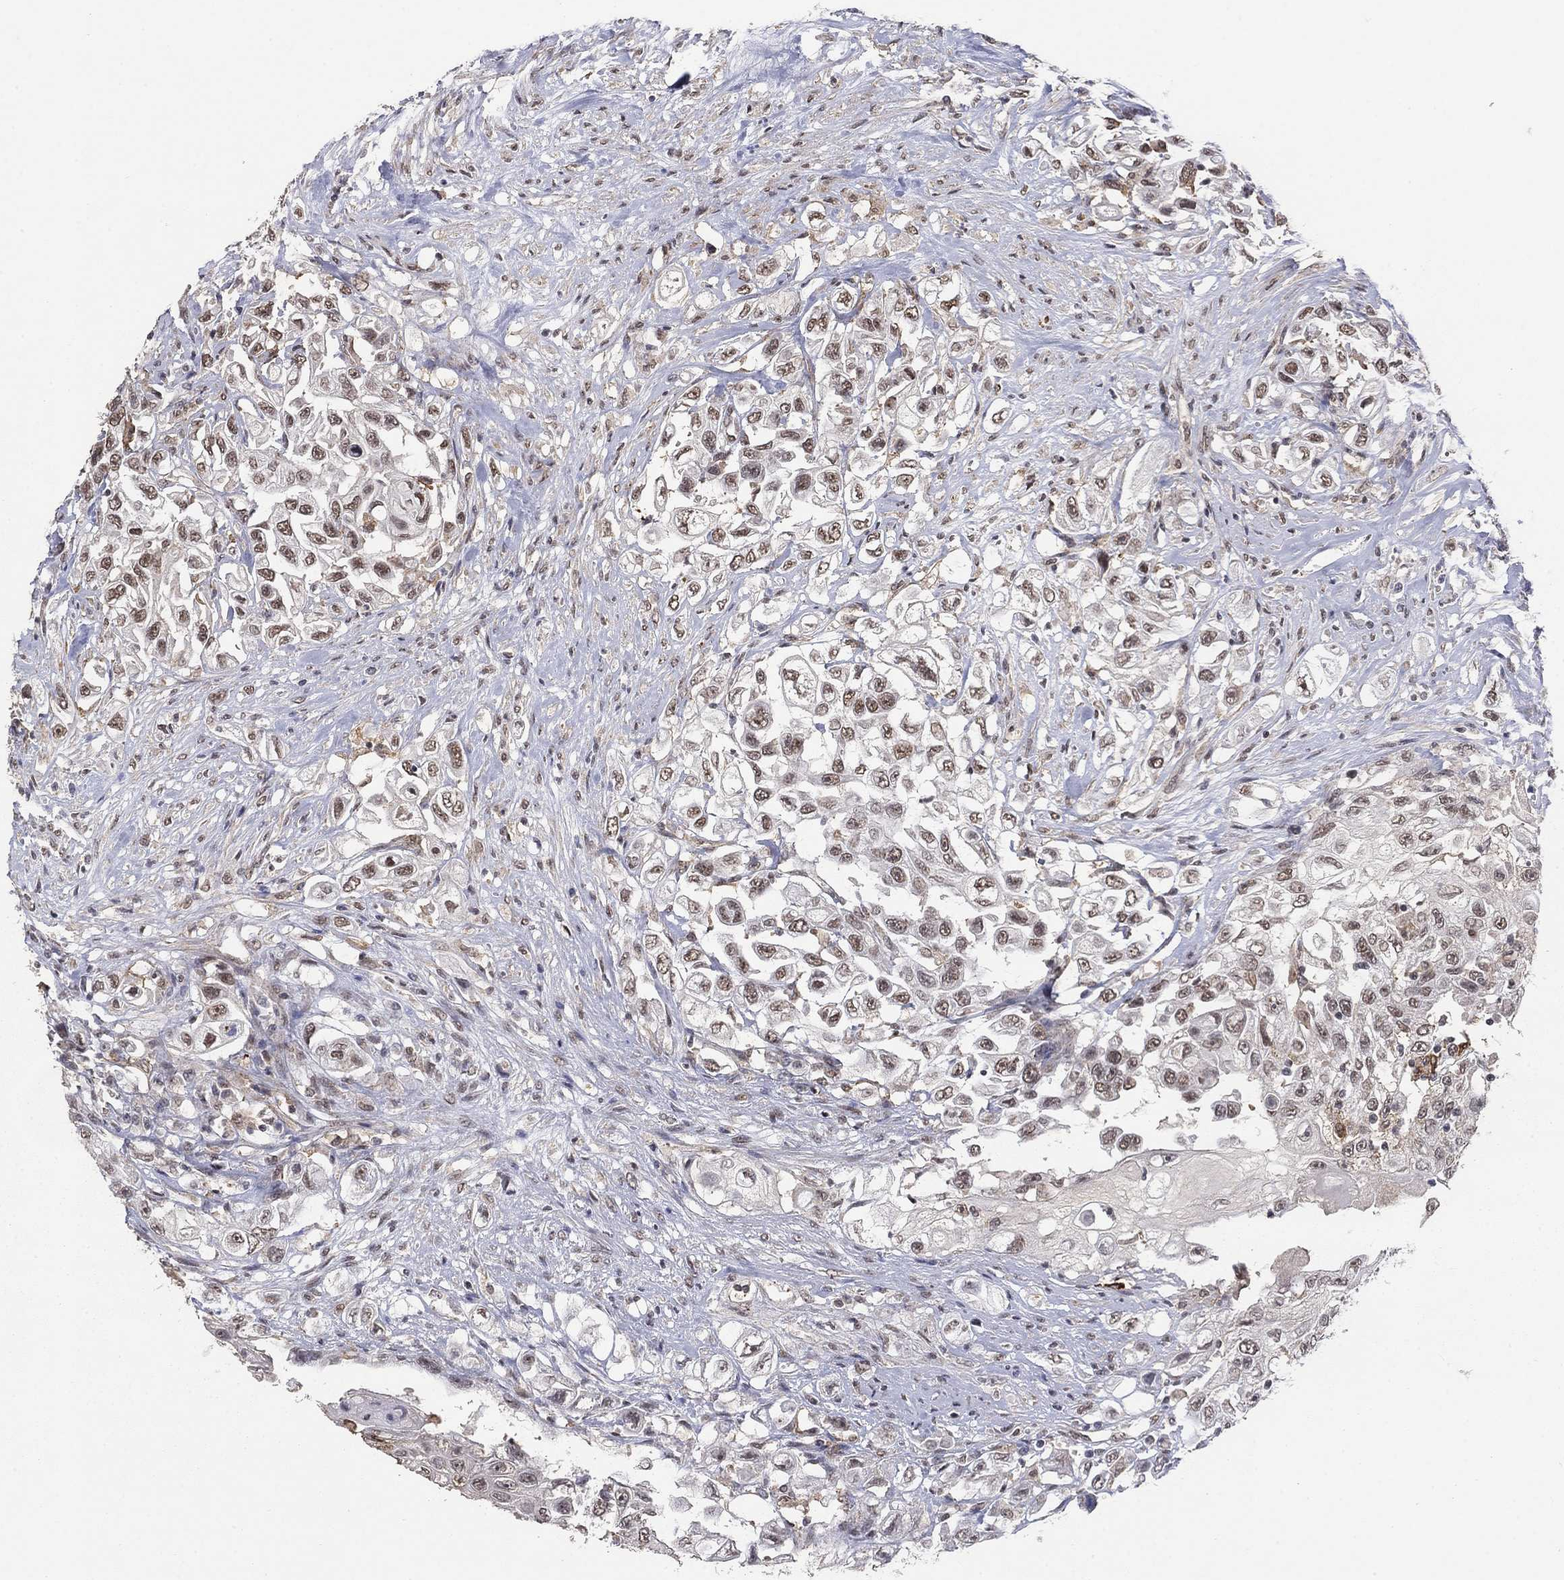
{"staining": {"intensity": "weak", "quantity": "25%-75%", "location": "nuclear"}, "tissue": "urothelial cancer", "cell_type": "Tumor cells", "image_type": "cancer", "snomed": [{"axis": "morphology", "description": "Urothelial carcinoma, High grade"}, {"axis": "topography", "description": "Urinary bladder"}], "caption": "Urothelial carcinoma (high-grade) stained with a protein marker demonstrates weak staining in tumor cells.", "gene": "GRIA3", "patient": {"sex": "female", "age": 56}}